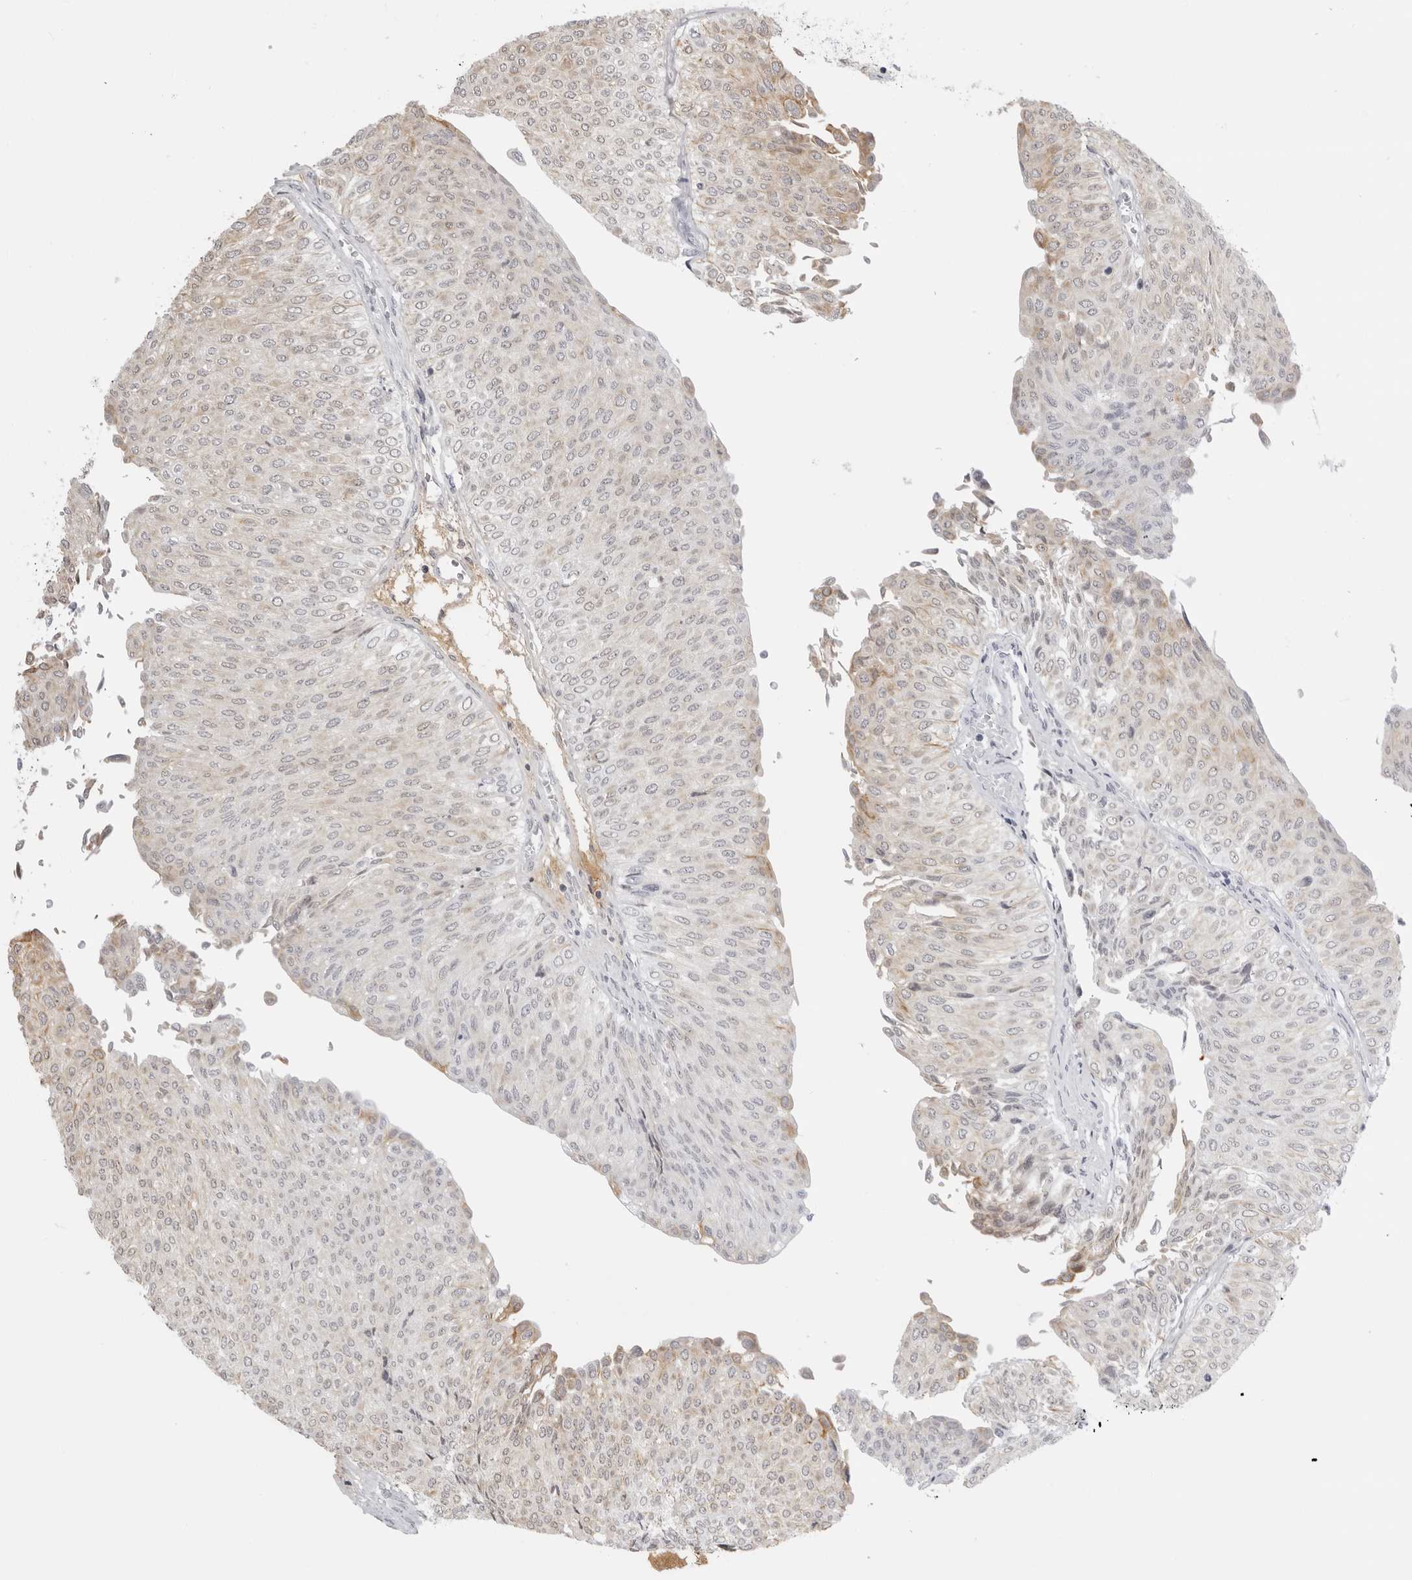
{"staining": {"intensity": "weak", "quantity": "<25%", "location": "cytoplasmic/membranous"}, "tissue": "urothelial cancer", "cell_type": "Tumor cells", "image_type": "cancer", "snomed": [{"axis": "morphology", "description": "Urothelial carcinoma, Low grade"}, {"axis": "topography", "description": "Urinary bladder"}], "caption": "IHC photomicrograph of human urothelial carcinoma (low-grade) stained for a protein (brown), which exhibits no staining in tumor cells.", "gene": "SERPINF2", "patient": {"sex": "male", "age": 78}}